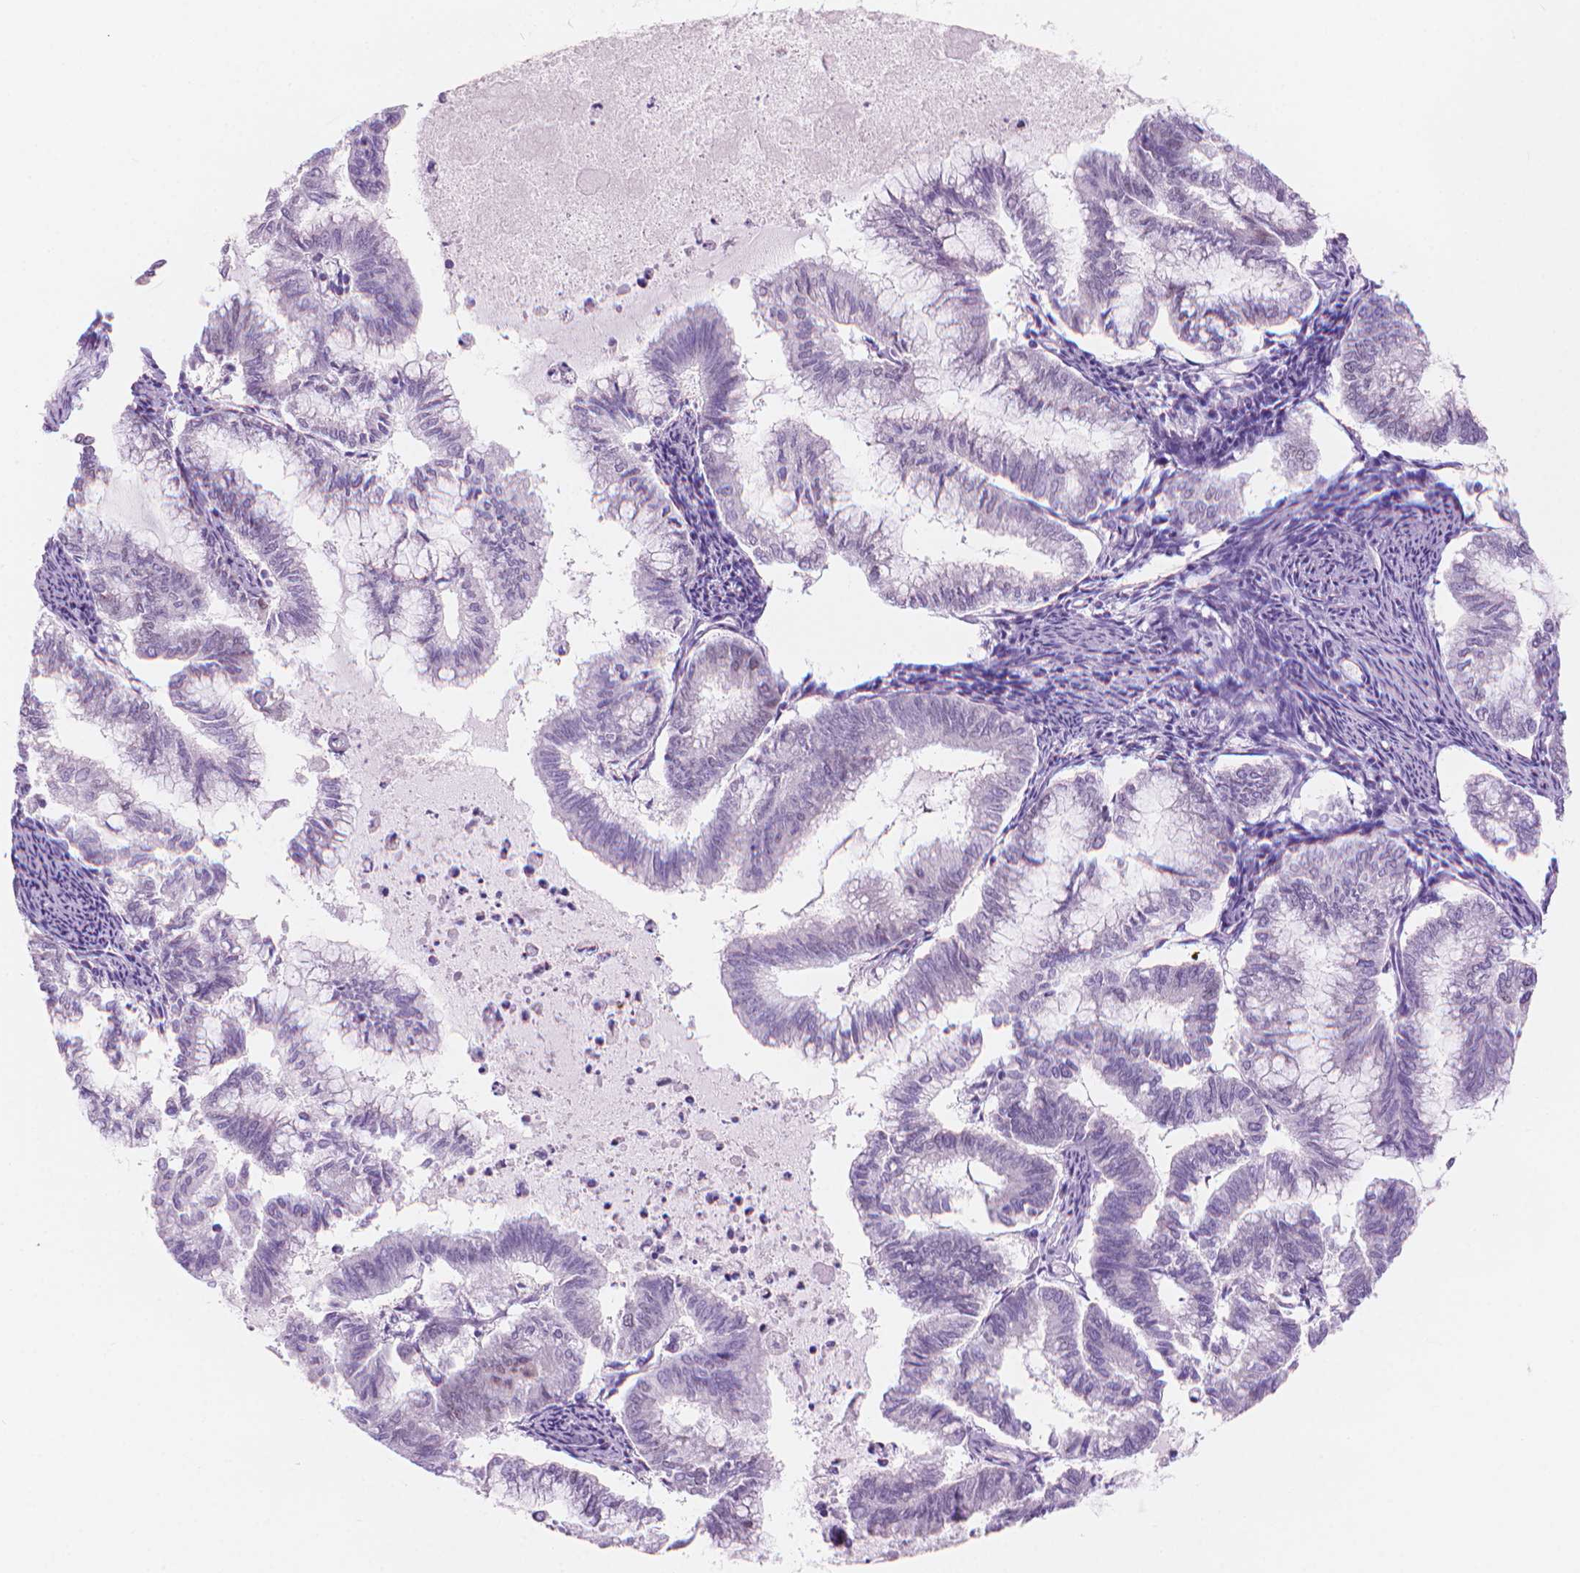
{"staining": {"intensity": "negative", "quantity": "none", "location": "none"}, "tissue": "endometrial cancer", "cell_type": "Tumor cells", "image_type": "cancer", "snomed": [{"axis": "morphology", "description": "Adenocarcinoma, NOS"}, {"axis": "topography", "description": "Endometrium"}], "caption": "This is an immunohistochemistry histopathology image of human endometrial cancer (adenocarcinoma). There is no expression in tumor cells.", "gene": "ENSG00000187186", "patient": {"sex": "female", "age": 79}}